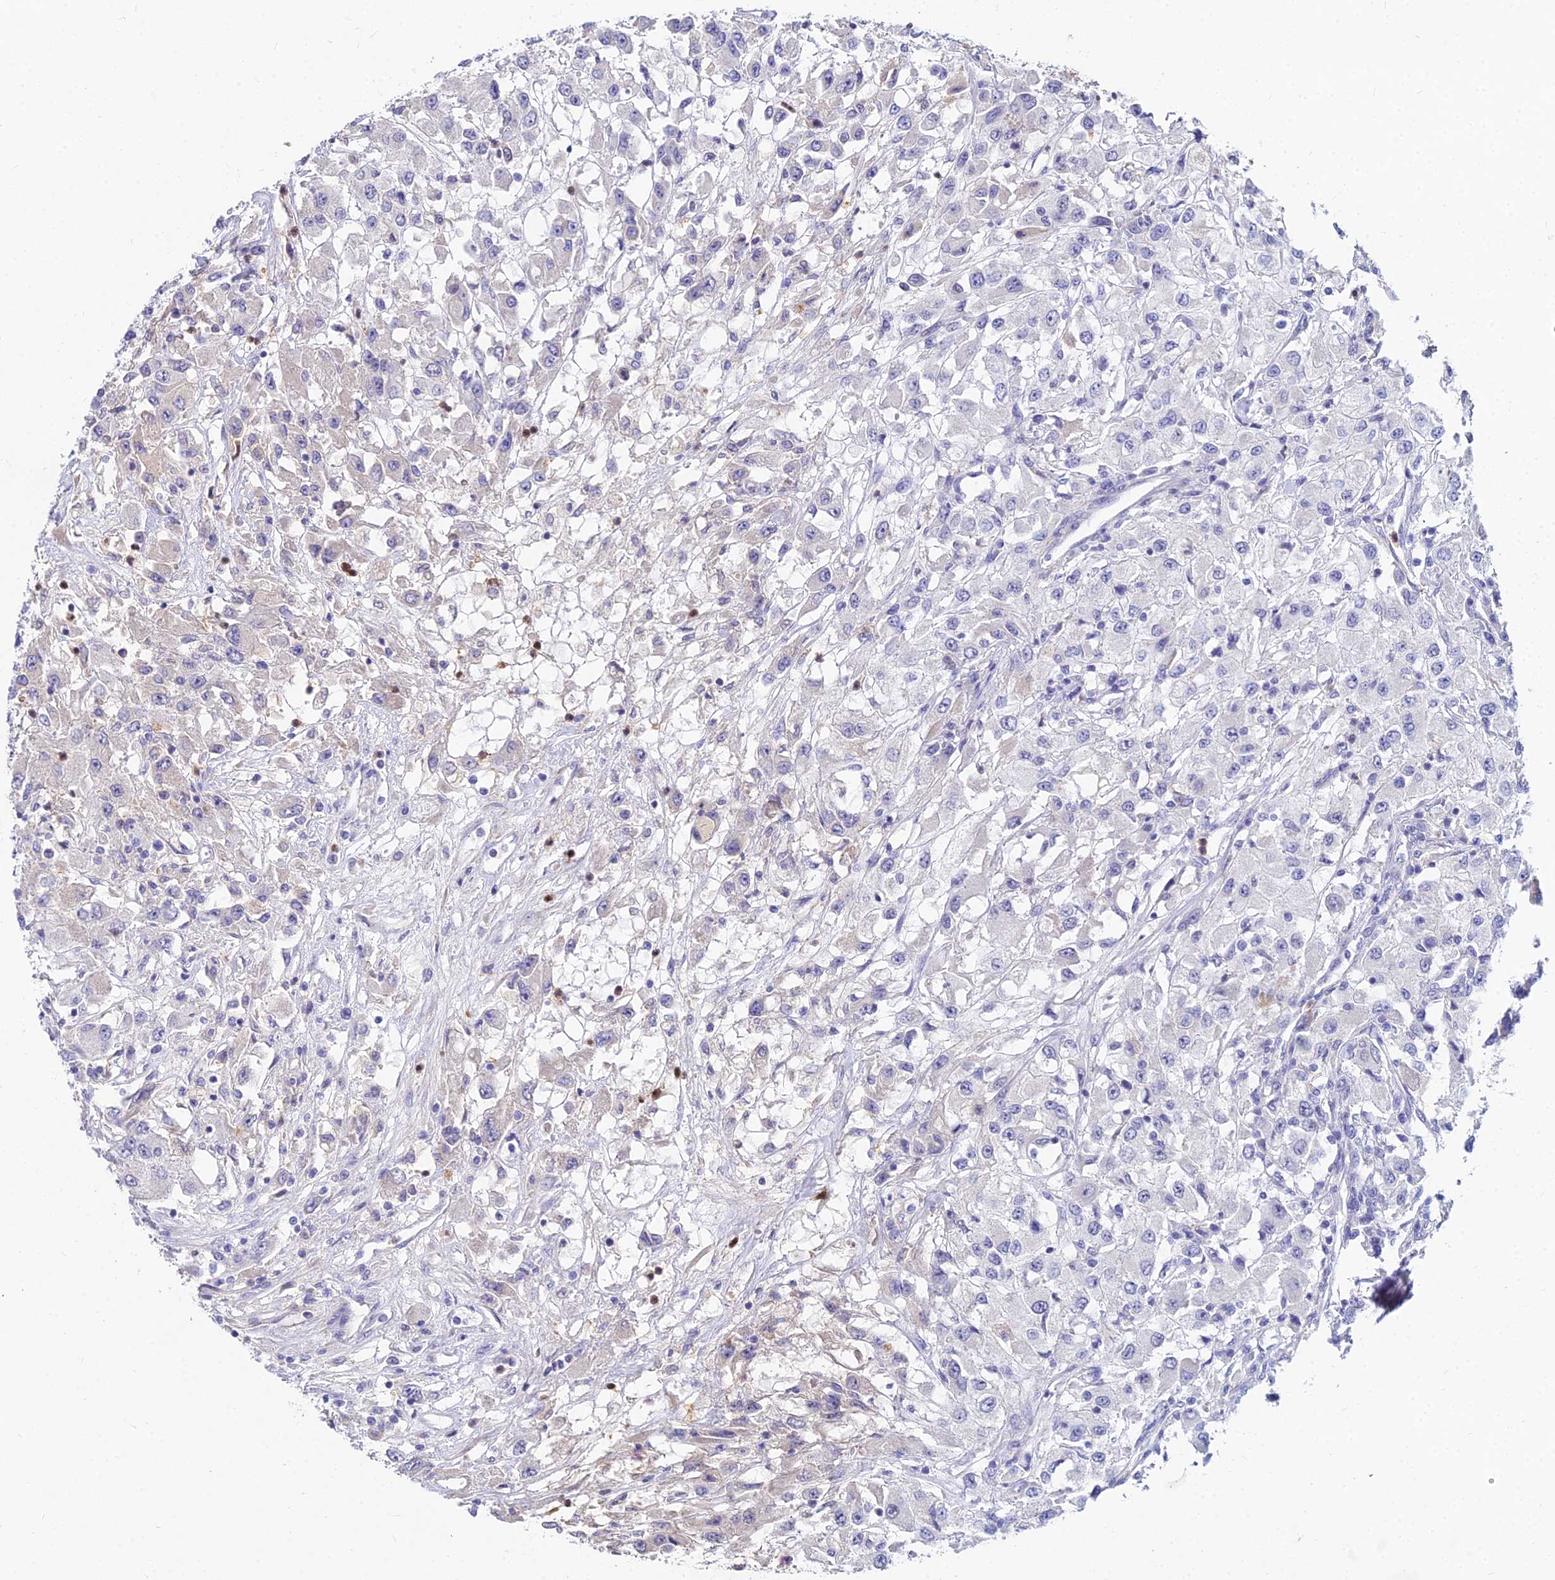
{"staining": {"intensity": "negative", "quantity": "none", "location": "none"}, "tissue": "renal cancer", "cell_type": "Tumor cells", "image_type": "cancer", "snomed": [{"axis": "morphology", "description": "Adenocarcinoma, NOS"}, {"axis": "topography", "description": "Kidney"}], "caption": "Immunohistochemistry histopathology image of neoplastic tissue: renal cancer (adenocarcinoma) stained with DAB (3,3'-diaminobenzidine) demonstrates no significant protein expression in tumor cells.", "gene": "GOLGA6D", "patient": {"sex": "female", "age": 67}}